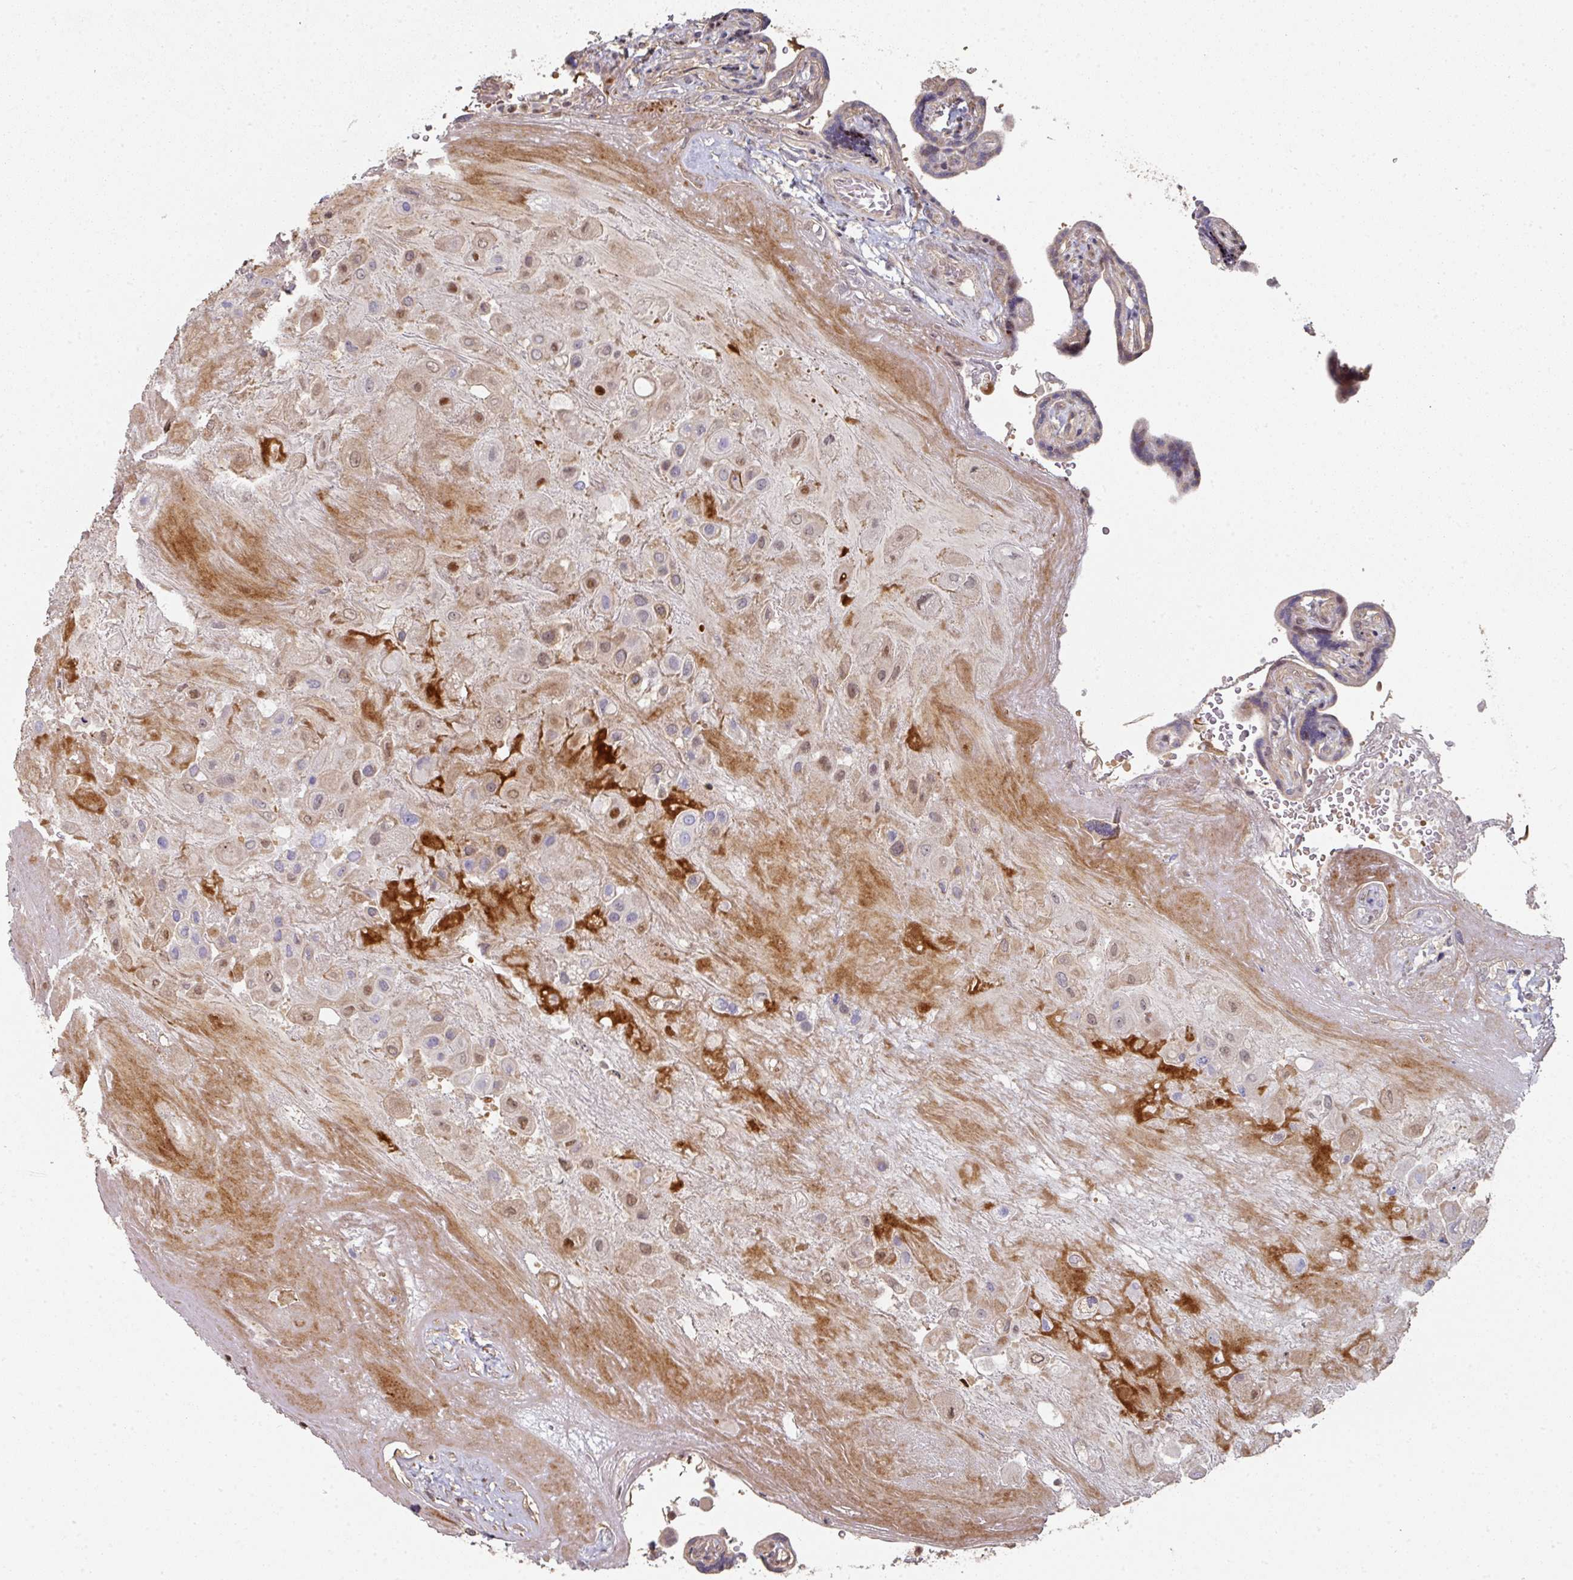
{"staining": {"intensity": "moderate", "quantity": "<25%", "location": "nuclear"}, "tissue": "placenta", "cell_type": "Decidual cells", "image_type": "normal", "snomed": [{"axis": "morphology", "description": "Normal tissue, NOS"}, {"axis": "topography", "description": "Placenta"}], "caption": "Moderate nuclear positivity is seen in approximately <25% of decidual cells in unremarkable placenta.", "gene": "CA7", "patient": {"sex": "female", "age": 32}}